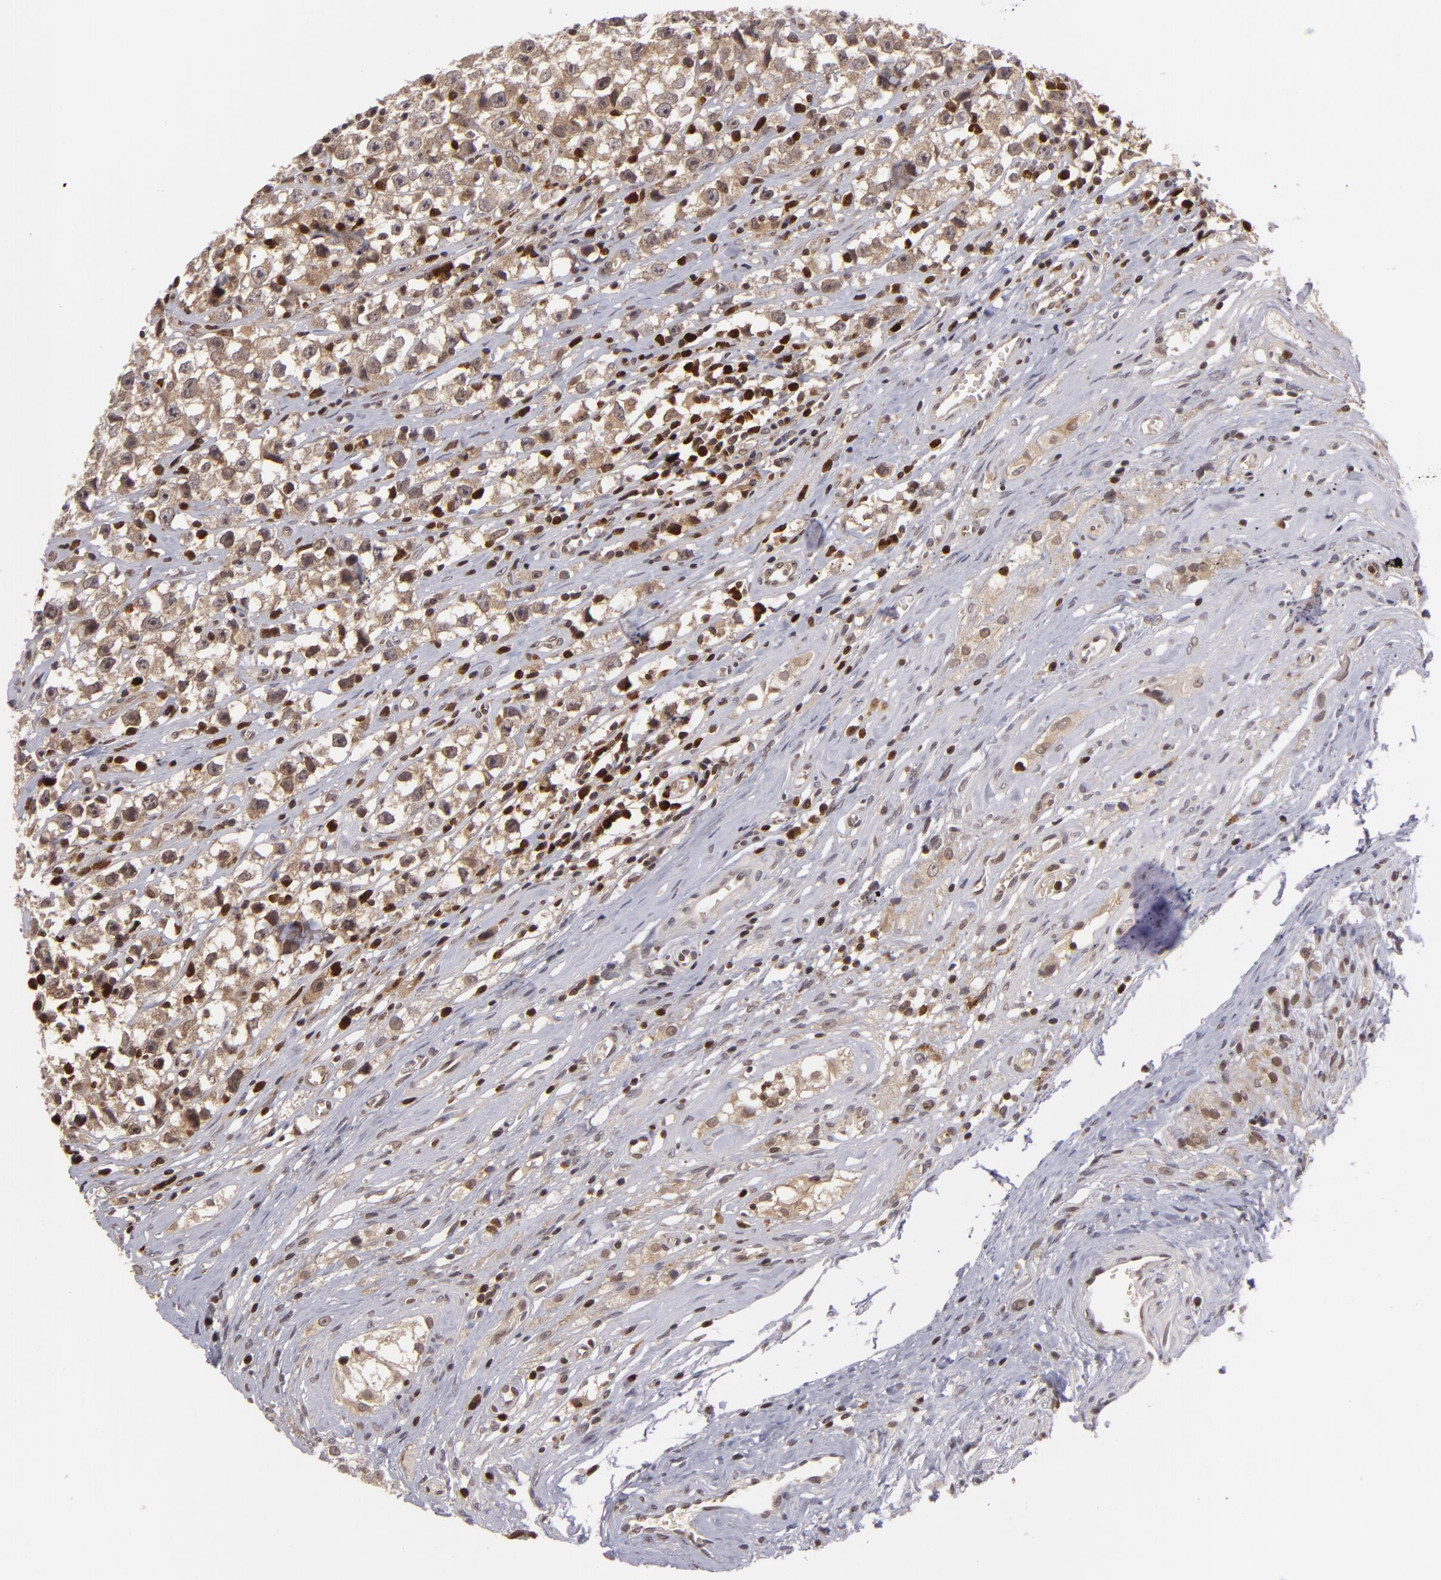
{"staining": {"intensity": "moderate", "quantity": "25%-75%", "location": "cytoplasmic/membranous,nuclear"}, "tissue": "testis cancer", "cell_type": "Tumor cells", "image_type": "cancer", "snomed": [{"axis": "morphology", "description": "Seminoma, NOS"}, {"axis": "topography", "description": "Testis"}], "caption": "Protein staining of seminoma (testis) tissue reveals moderate cytoplasmic/membranous and nuclear staining in approximately 25%-75% of tumor cells.", "gene": "ZBTB33", "patient": {"sex": "male", "age": 35}}